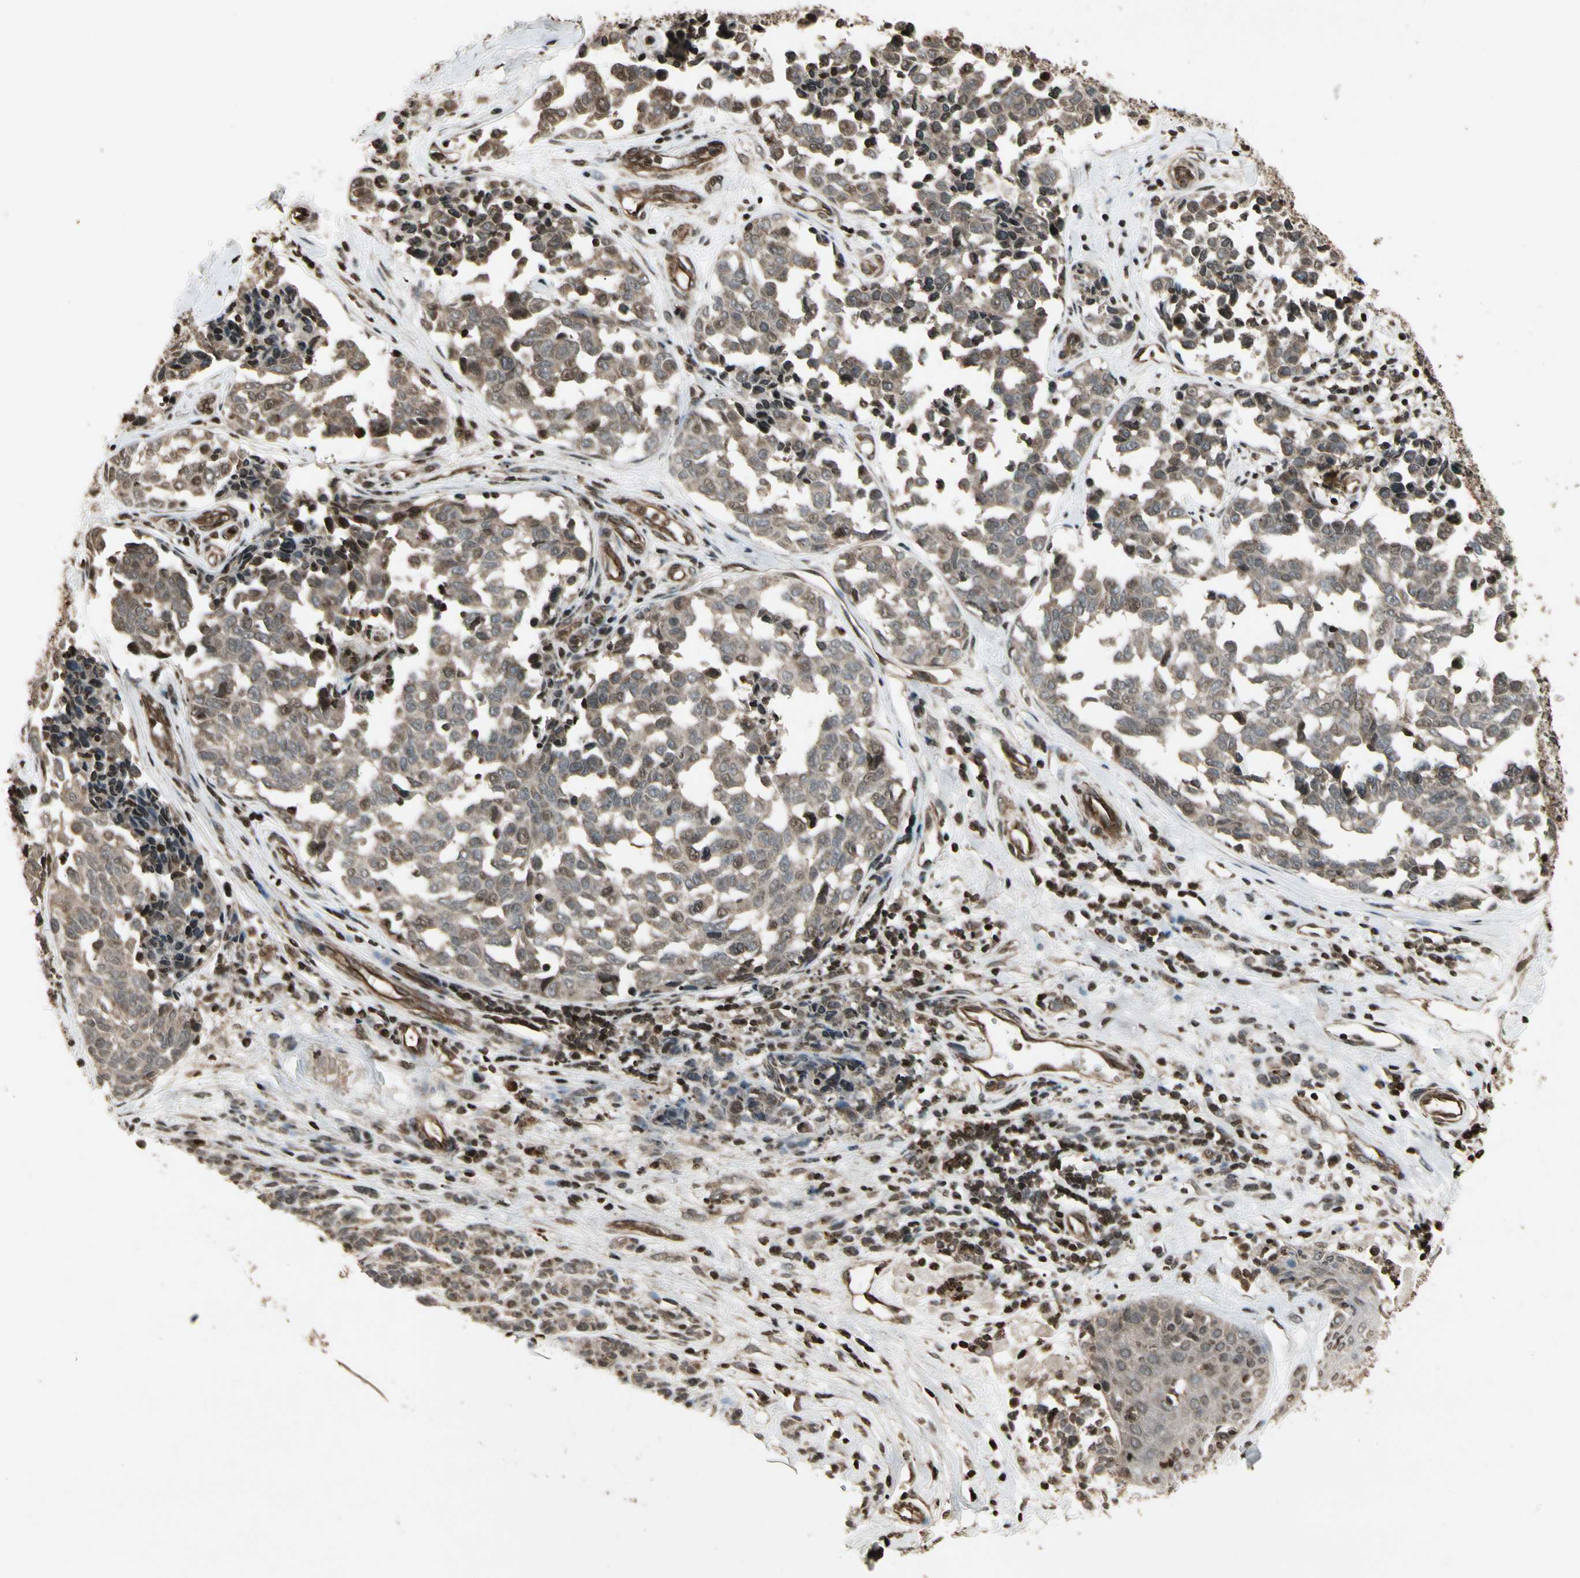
{"staining": {"intensity": "moderate", "quantity": ">75%", "location": "cytoplasmic/membranous"}, "tissue": "melanoma", "cell_type": "Tumor cells", "image_type": "cancer", "snomed": [{"axis": "morphology", "description": "Malignant melanoma, NOS"}, {"axis": "topography", "description": "Skin"}], "caption": "An image of melanoma stained for a protein reveals moderate cytoplasmic/membranous brown staining in tumor cells. (brown staining indicates protein expression, while blue staining denotes nuclei).", "gene": "GLRX", "patient": {"sex": "female", "age": 64}}